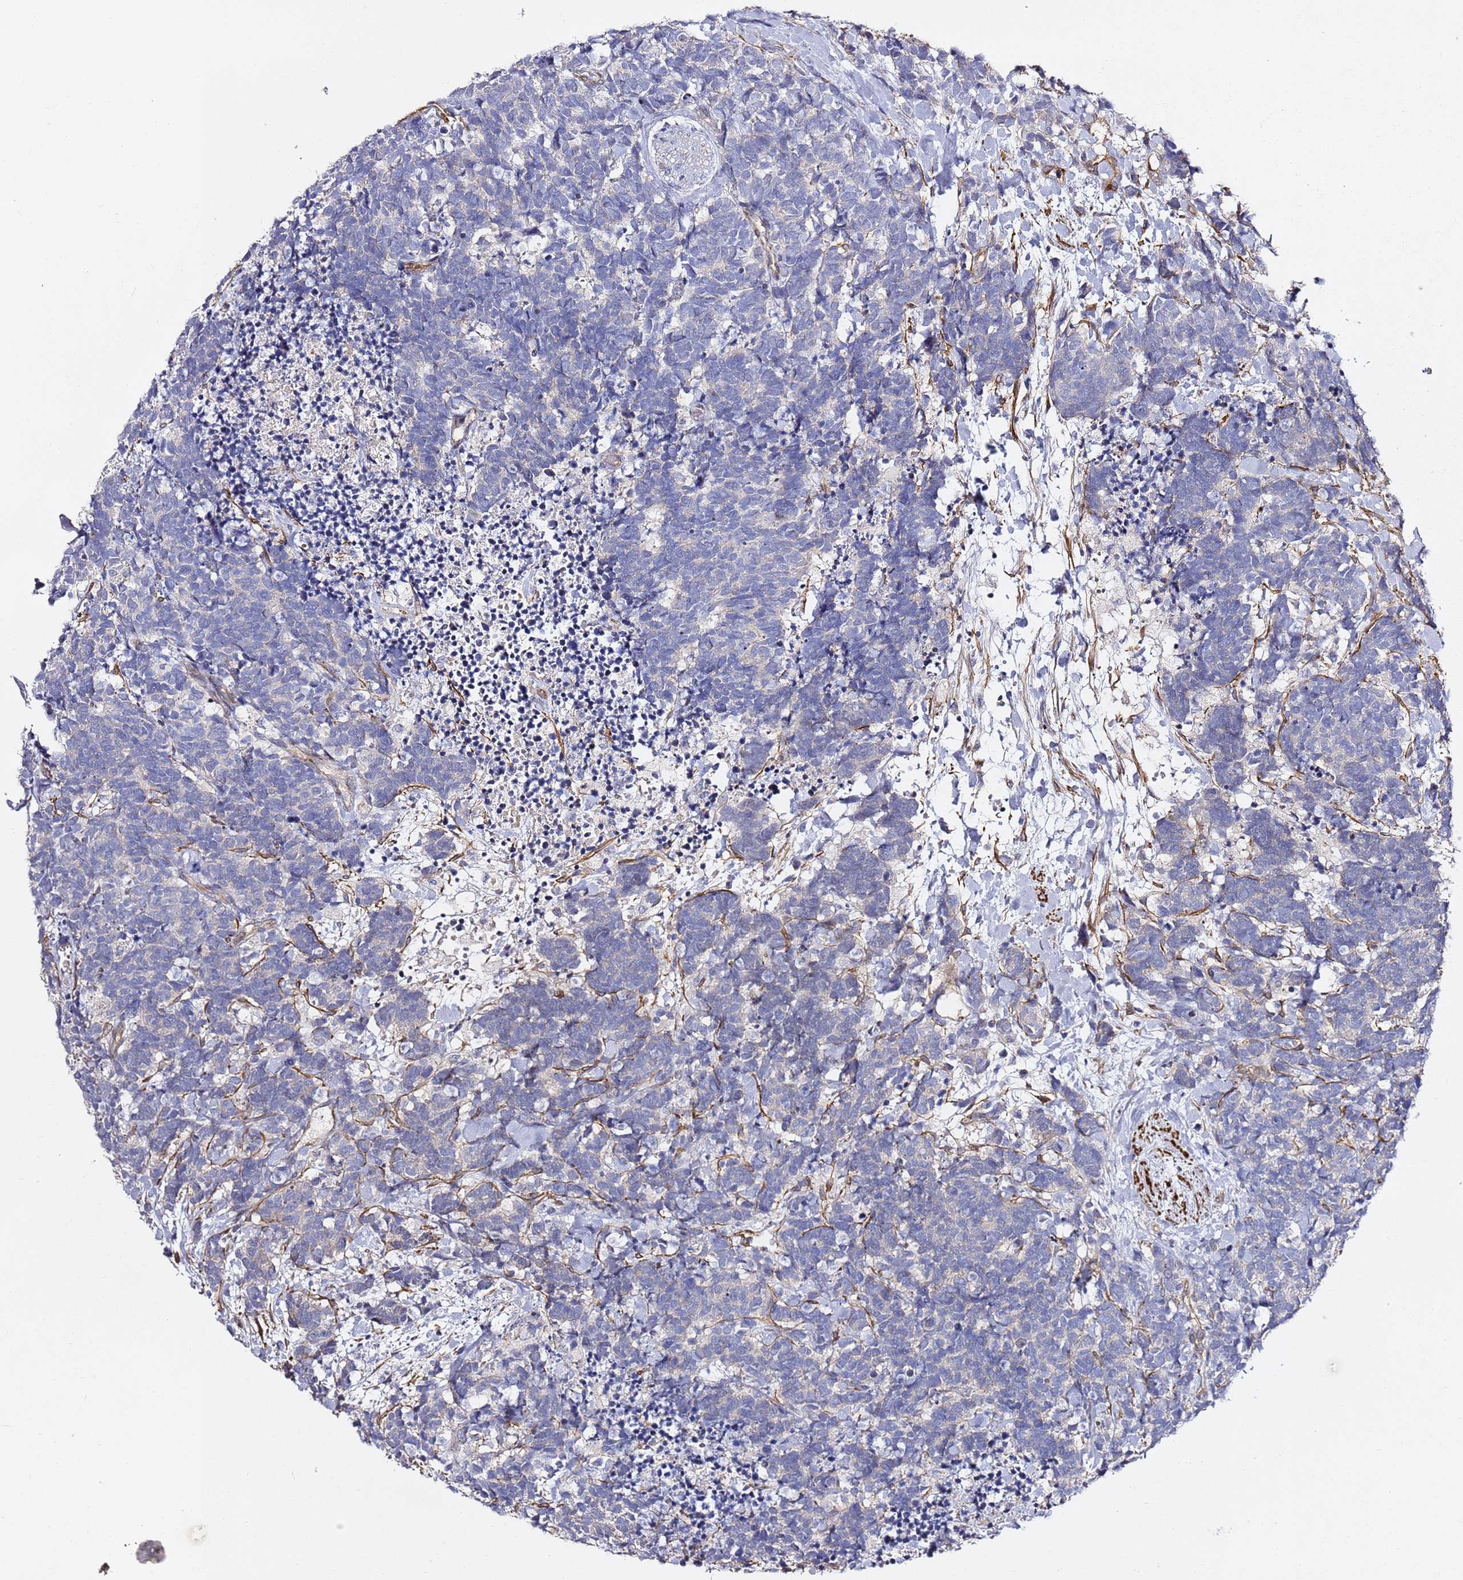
{"staining": {"intensity": "negative", "quantity": "none", "location": "none"}, "tissue": "carcinoid", "cell_type": "Tumor cells", "image_type": "cancer", "snomed": [{"axis": "morphology", "description": "Carcinoma, NOS"}, {"axis": "morphology", "description": "Carcinoid, malignant, NOS"}, {"axis": "topography", "description": "Prostate"}], "caption": "The photomicrograph reveals no significant expression in tumor cells of carcinoid (malignant).", "gene": "EPS8L1", "patient": {"sex": "male", "age": 57}}